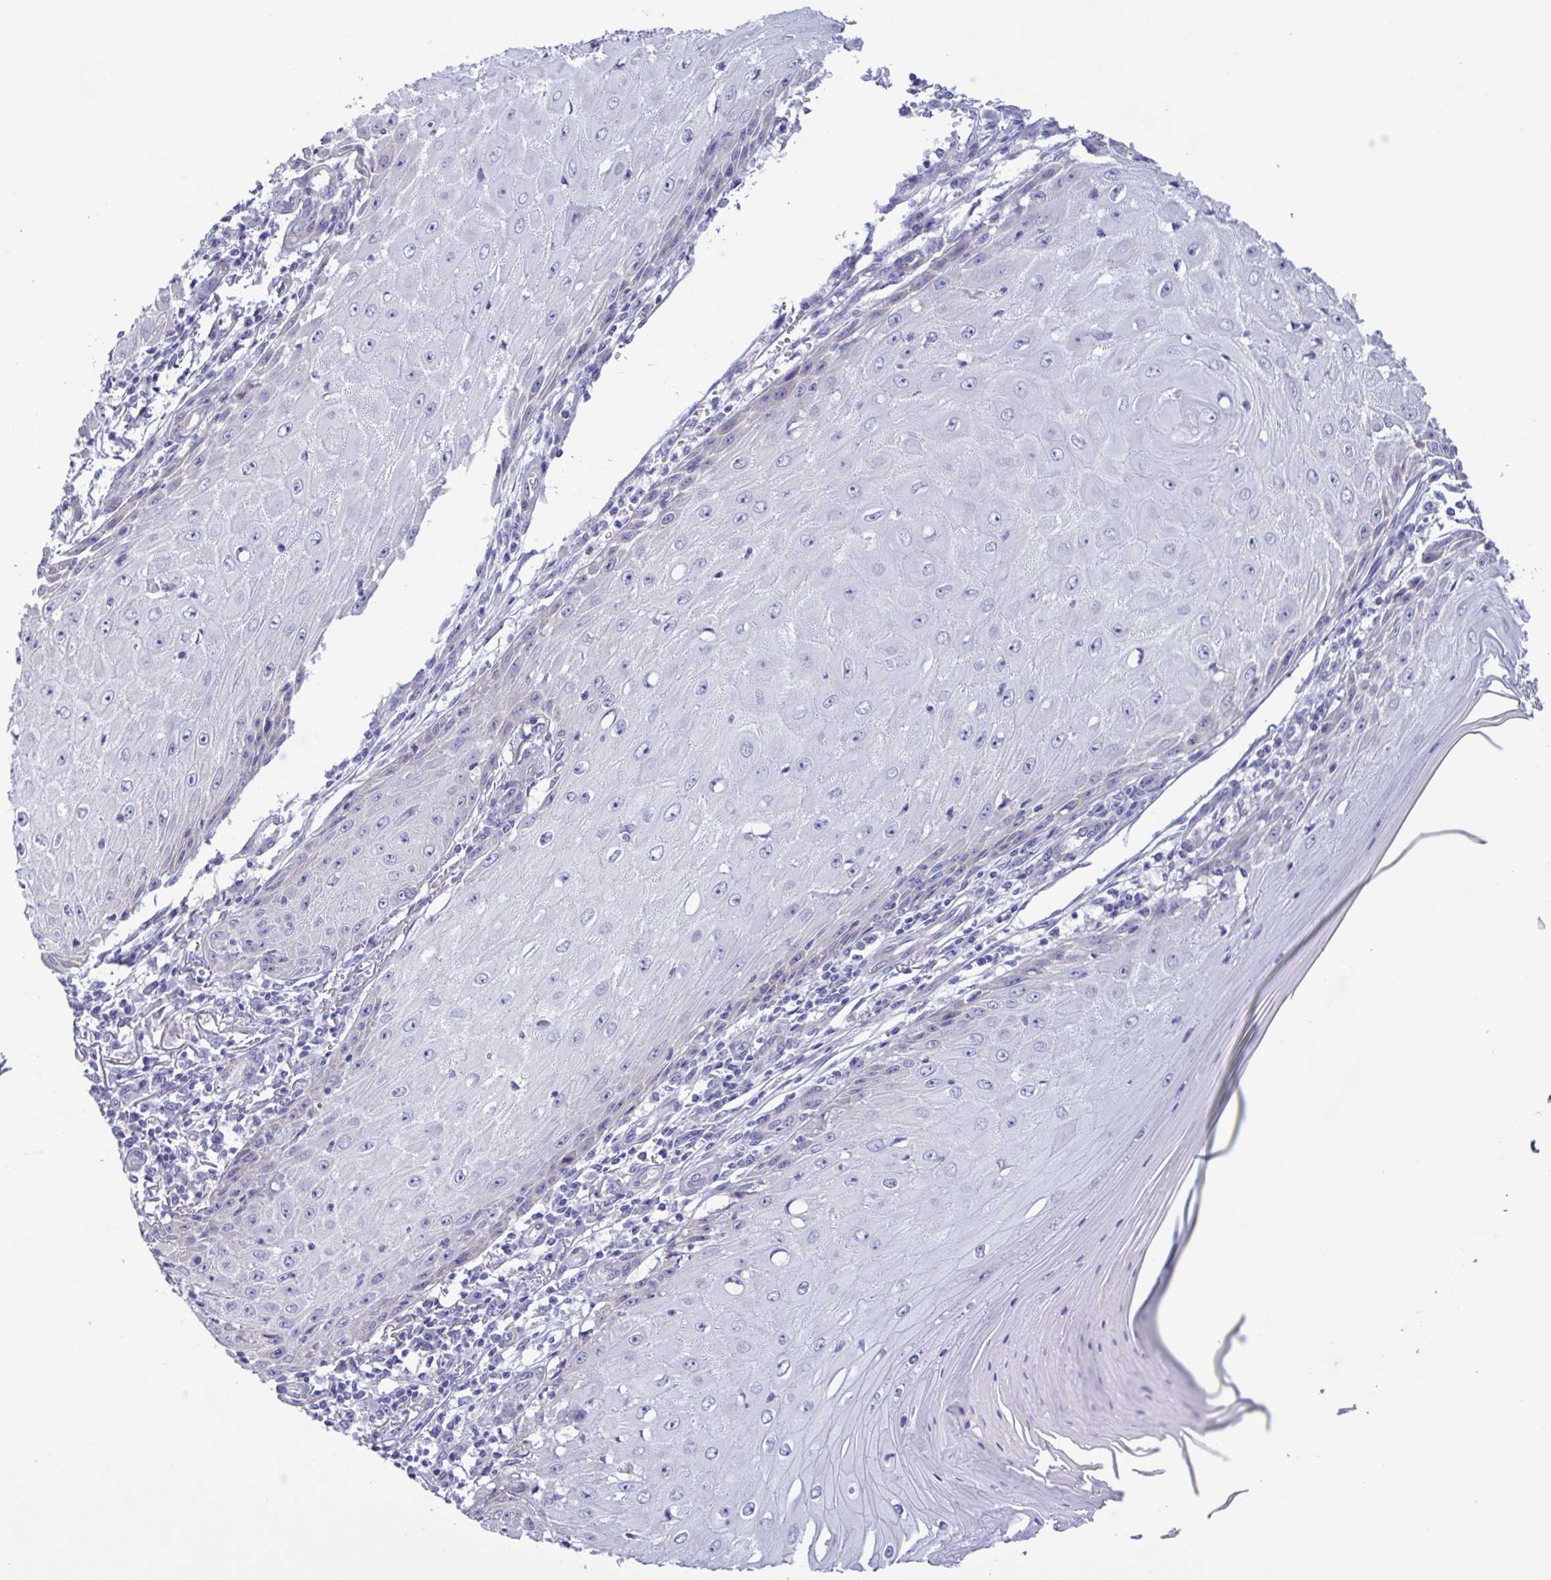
{"staining": {"intensity": "negative", "quantity": "none", "location": "none"}, "tissue": "skin cancer", "cell_type": "Tumor cells", "image_type": "cancer", "snomed": [{"axis": "morphology", "description": "Squamous cell carcinoma, NOS"}, {"axis": "topography", "description": "Skin"}], "caption": "High power microscopy photomicrograph of an immunohistochemistry (IHC) photomicrograph of squamous cell carcinoma (skin), revealing no significant staining in tumor cells.", "gene": "TNNI3", "patient": {"sex": "female", "age": 73}}